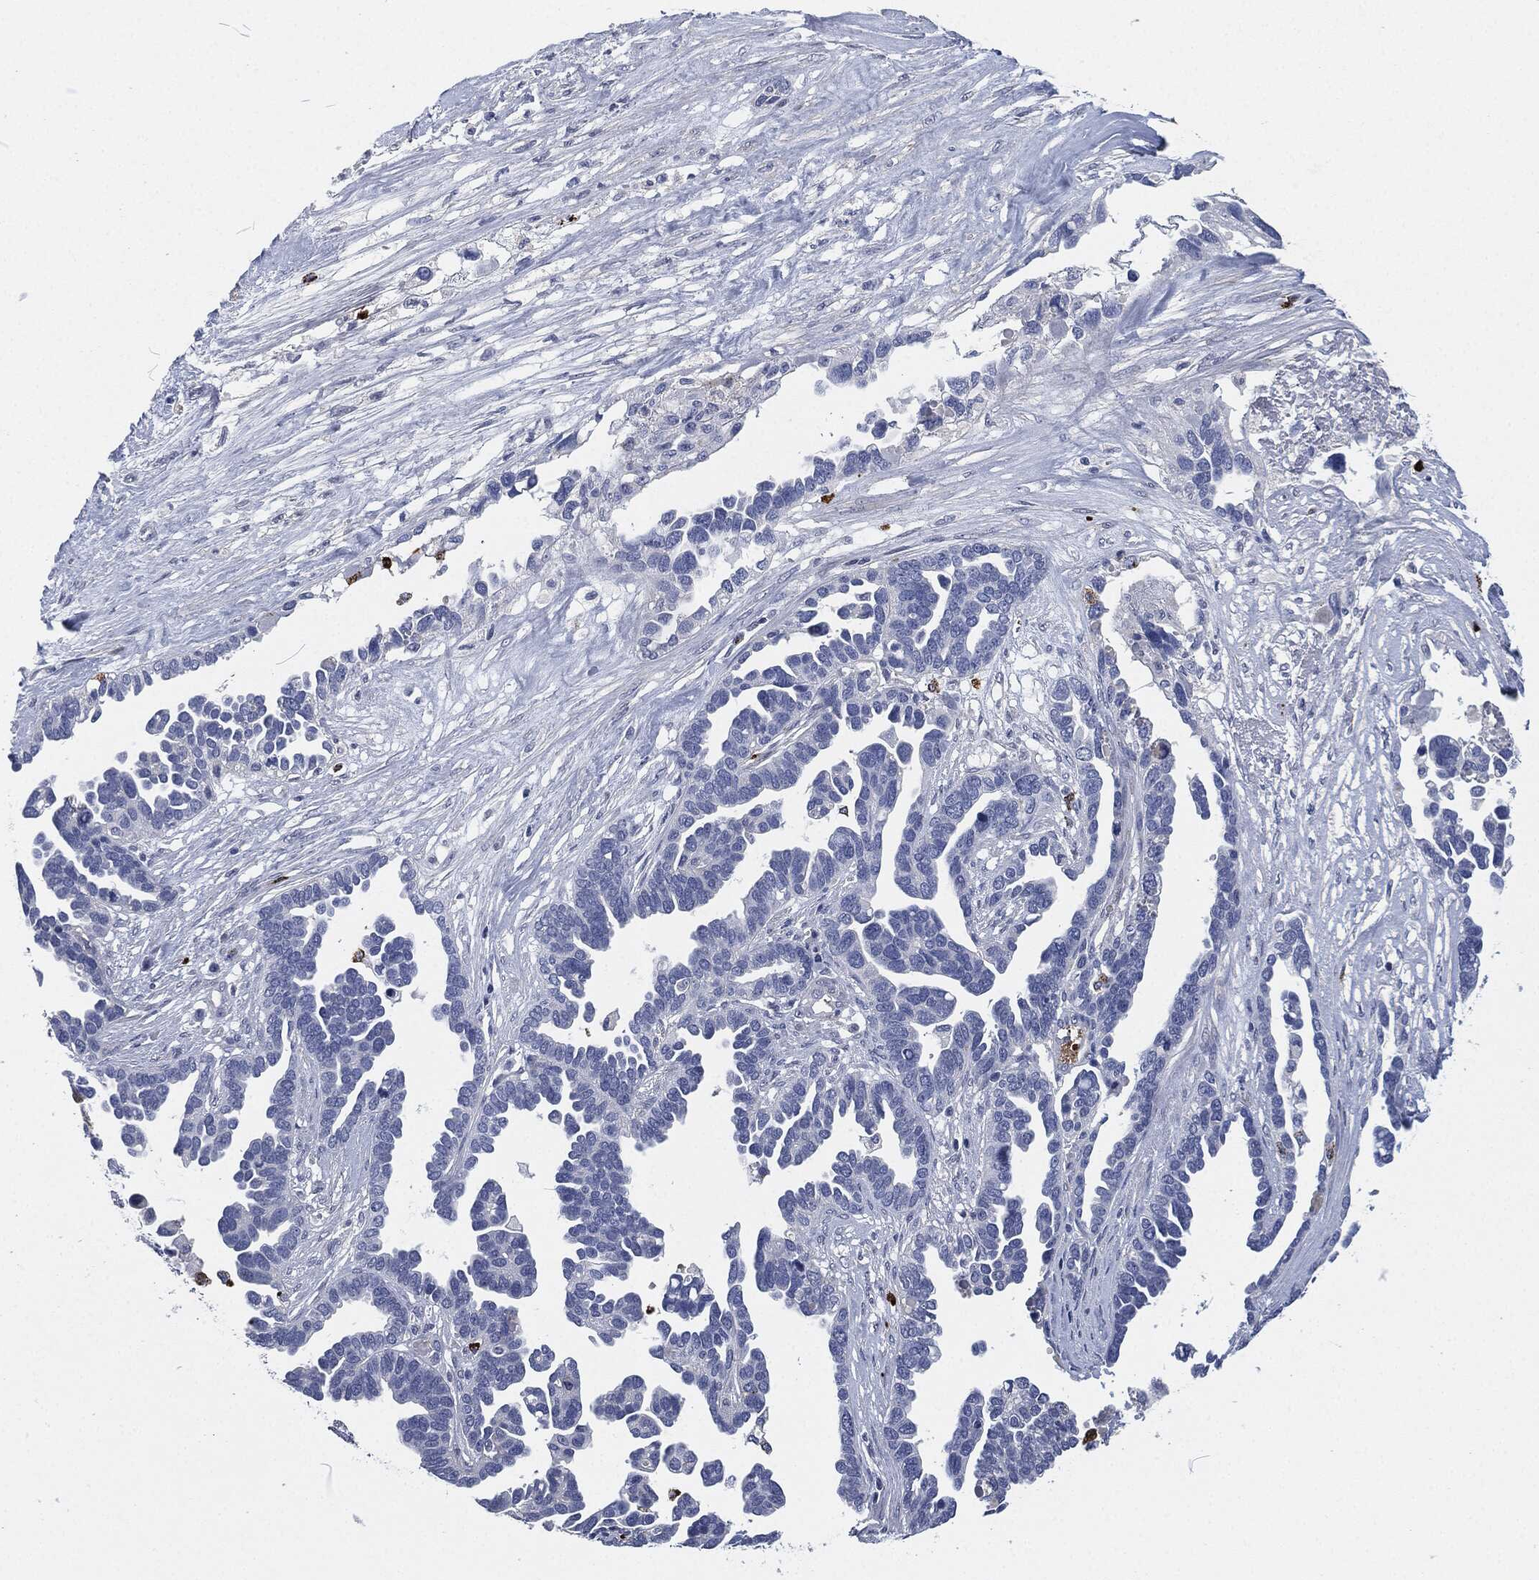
{"staining": {"intensity": "negative", "quantity": "none", "location": "none"}, "tissue": "ovarian cancer", "cell_type": "Tumor cells", "image_type": "cancer", "snomed": [{"axis": "morphology", "description": "Cystadenocarcinoma, serous, NOS"}, {"axis": "topography", "description": "Ovary"}], "caption": "Tumor cells are negative for brown protein staining in serous cystadenocarcinoma (ovarian).", "gene": "MPO", "patient": {"sex": "female", "age": 54}}